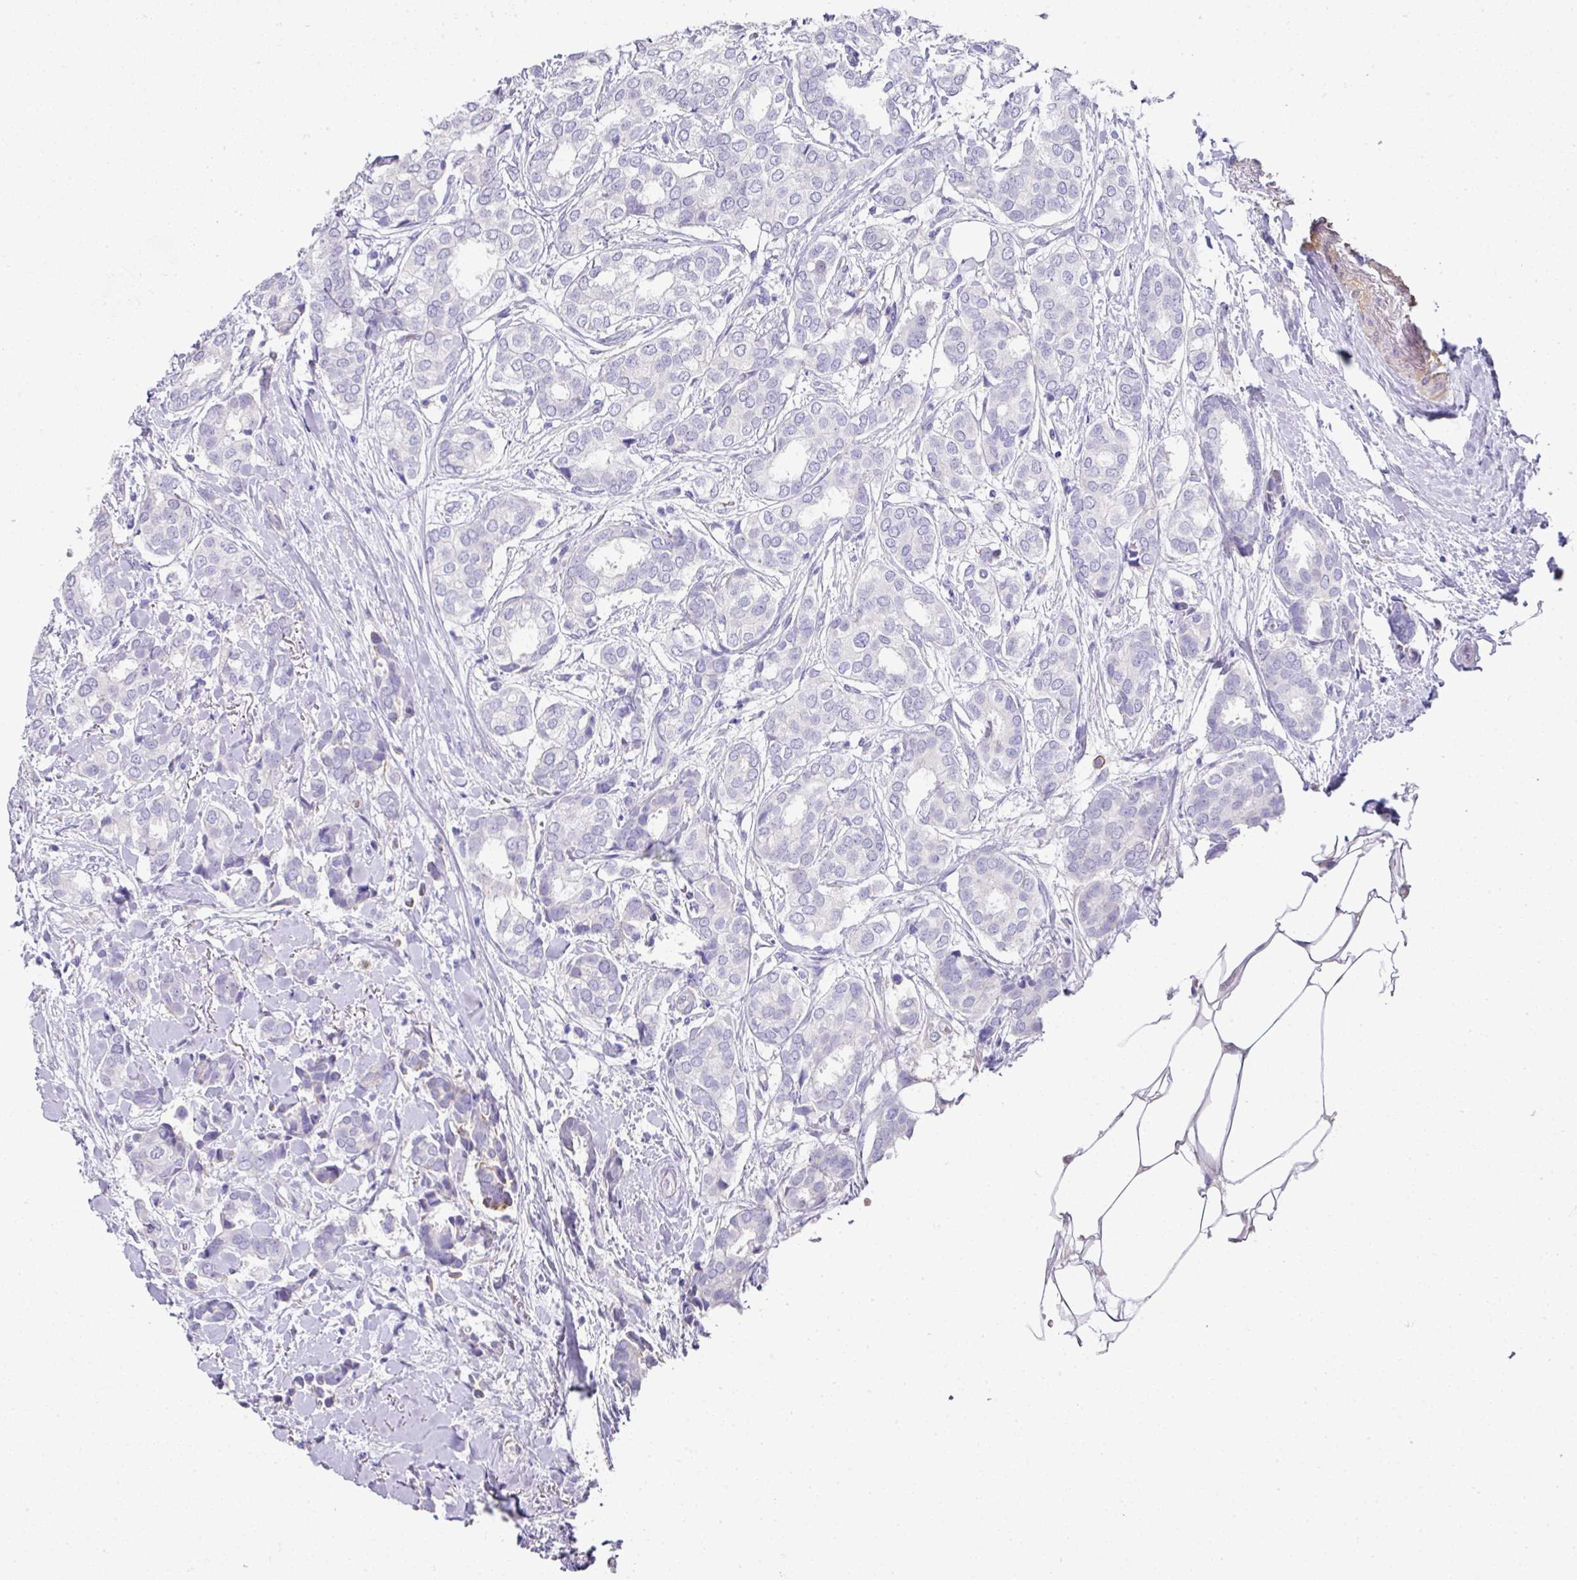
{"staining": {"intensity": "negative", "quantity": "none", "location": "none"}, "tissue": "breast cancer", "cell_type": "Tumor cells", "image_type": "cancer", "snomed": [{"axis": "morphology", "description": "Duct carcinoma"}, {"axis": "topography", "description": "Breast"}], "caption": "Tumor cells show no significant positivity in breast cancer.", "gene": "TARM1", "patient": {"sex": "female", "age": 73}}